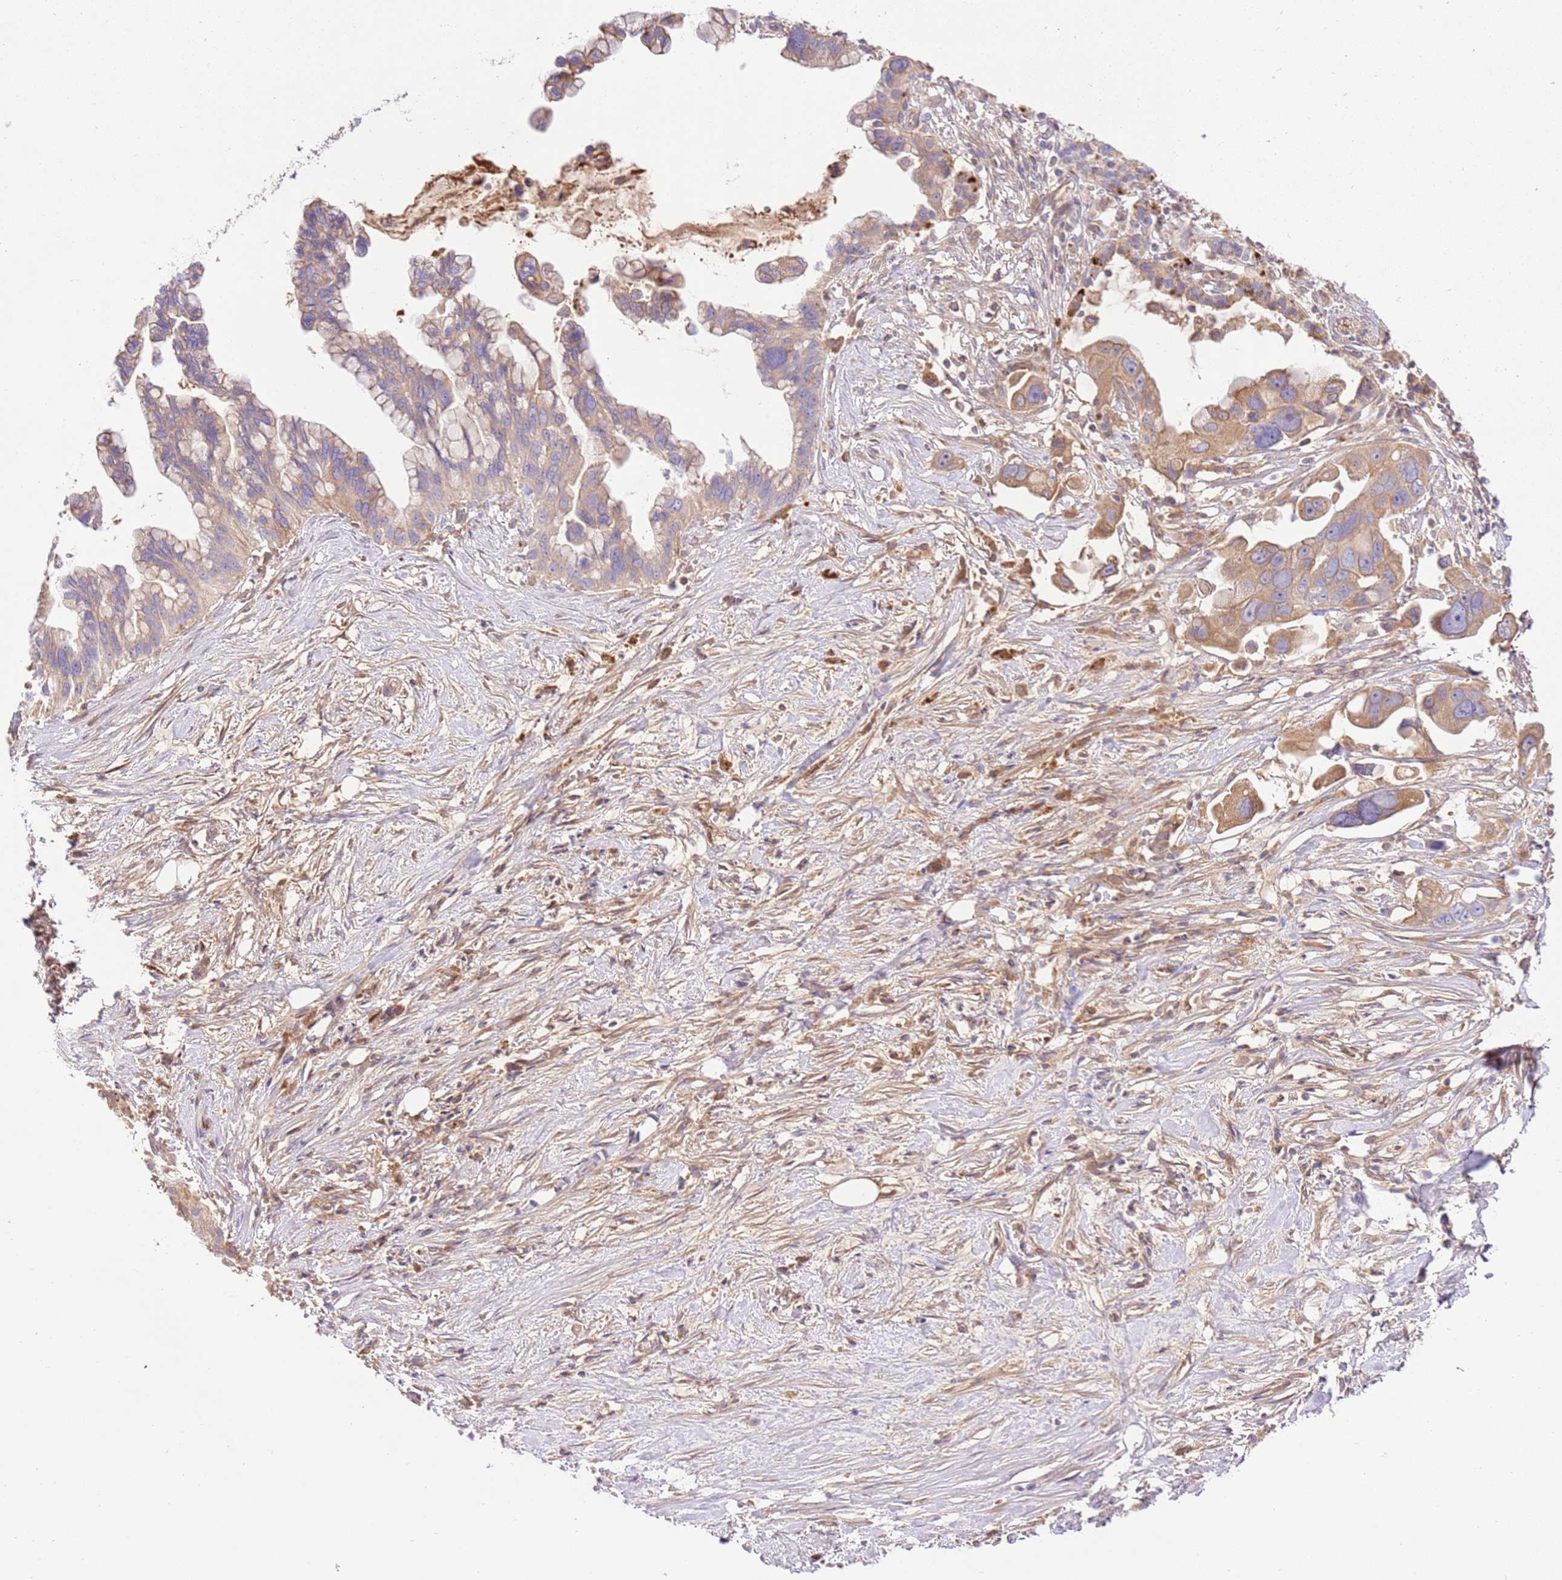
{"staining": {"intensity": "moderate", "quantity": "<25%", "location": "cytoplasmic/membranous"}, "tissue": "pancreatic cancer", "cell_type": "Tumor cells", "image_type": "cancer", "snomed": [{"axis": "morphology", "description": "Adenocarcinoma, NOS"}, {"axis": "topography", "description": "Pancreas"}], "caption": "Immunohistochemical staining of pancreatic adenocarcinoma reveals moderate cytoplasmic/membranous protein positivity in about <25% of tumor cells. The protein of interest is shown in brown color, while the nuclei are stained blue.", "gene": "C8G", "patient": {"sex": "female", "age": 83}}